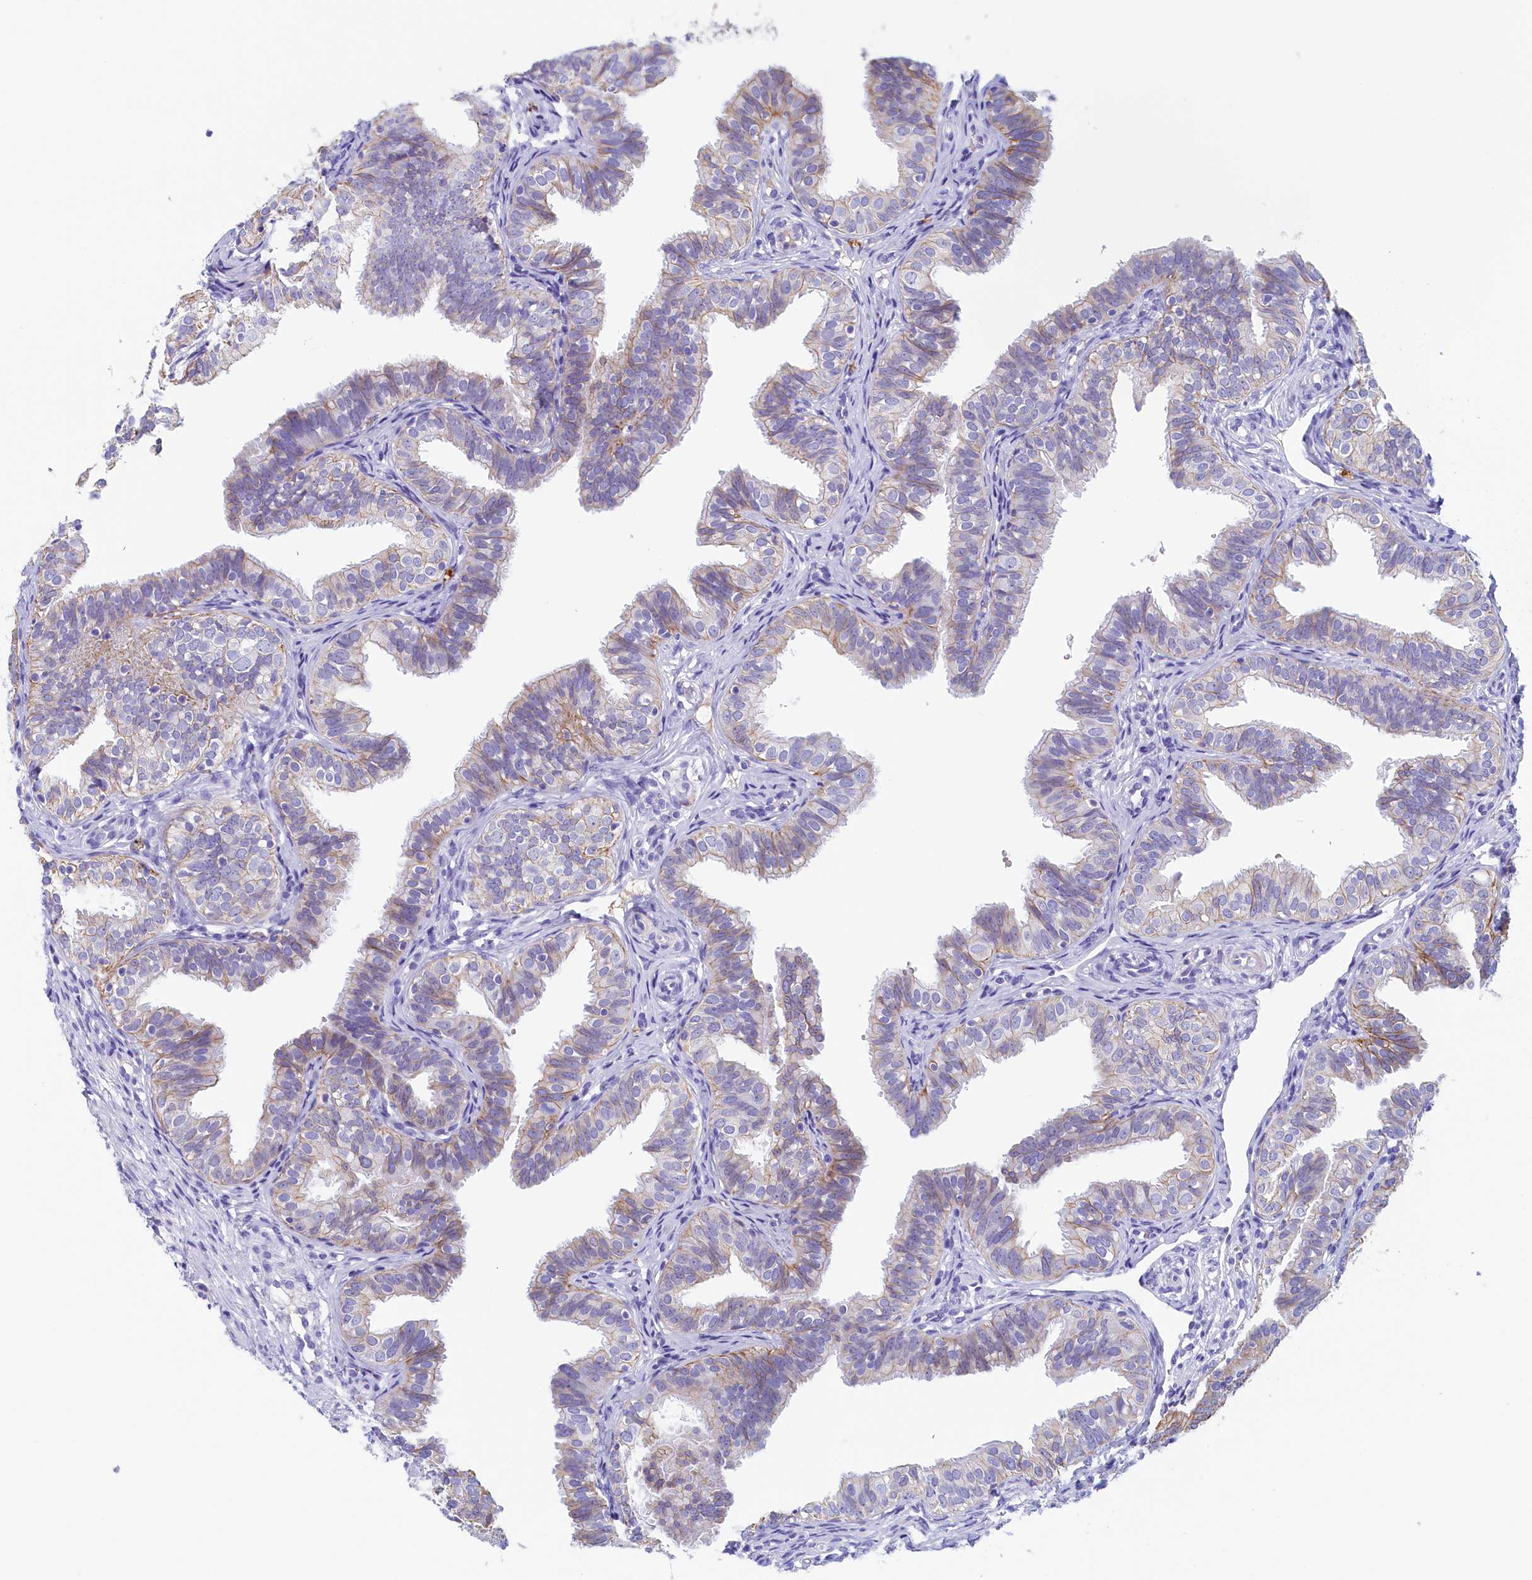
{"staining": {"intensity": "weak", "quantity": "<25%", "location": "cytoplasmic/membranous"}, "tissue": "fallopian tube", "cell_type": "Glandular cells", "image_type": "normal", "snomed": [{"axis": "morphology", "description": "Normal tissue, NOS"}, {"axis": "topography", "description": "Fallopian tube"}], "caption": "An image of fallopian tube stained for a protein exhibits no brown staining in glandular cells.", "gene": "GUCA1C", "patient": {"sex": "female", "age": 35}}